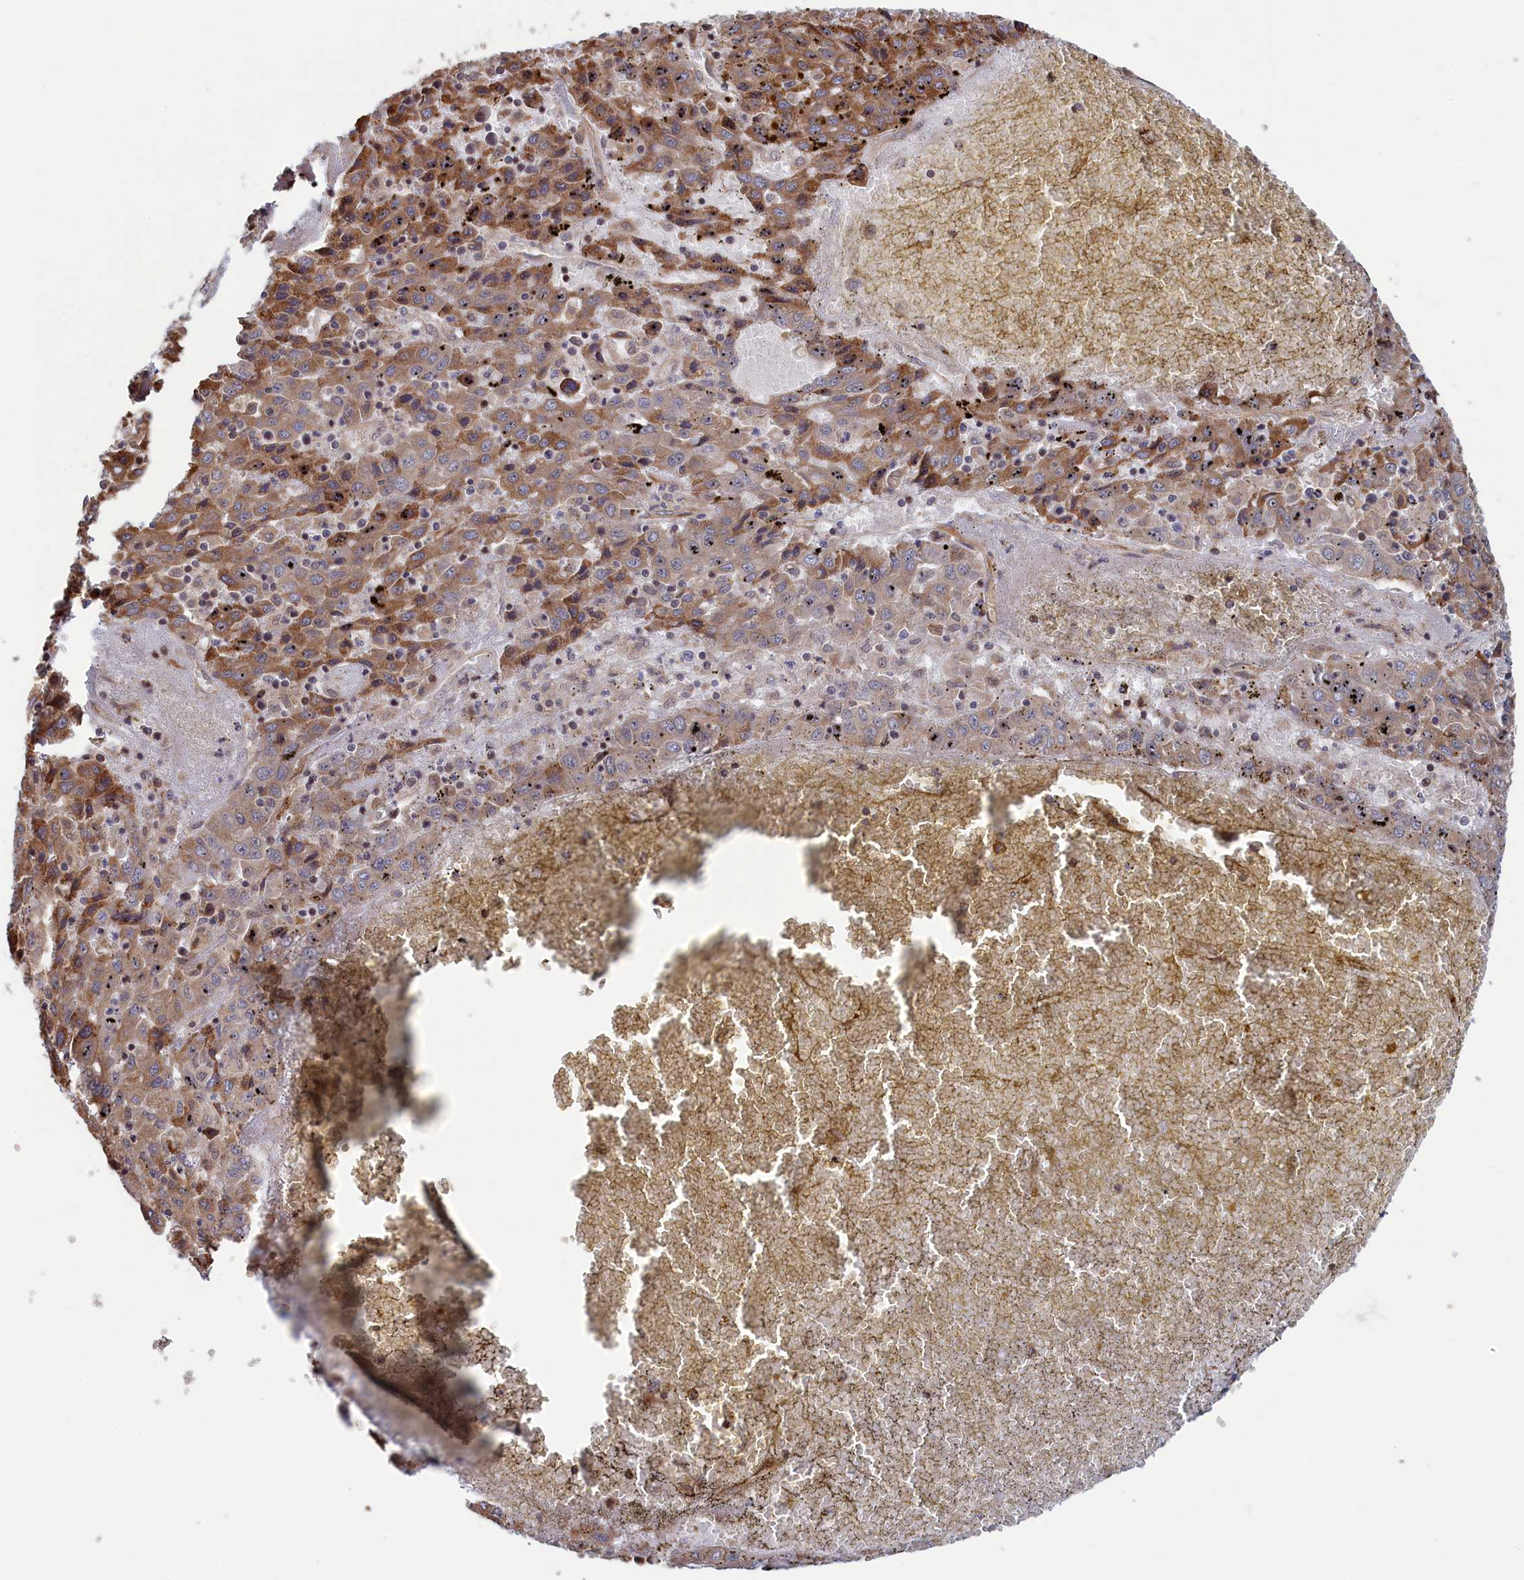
{"staining": {"intensity": "moderate", "quantity": "25%-75%", "location": "cytoplasmic/membranous"}, "tissue": "liver cancer", "cell_type": "Tumor cells", "image_type": "cancer", "snomed": [{"axis": "morphology", "description": "Carcinoma, Hepatocellular, NOS"}, {"axis": "topography", "description": "Liver"}], "caption": "Immunohistochemistry (IHC) (DAB (3,3'-diaminobenzidine)) staining of hepatocellular carcinoma (liver) reveals moderate cytoplasmic/membranous protein positivity in about 25%-75% of tumor cells.", "gene": "RILPL1", "patient": {"sex": "female", "age": 53}}